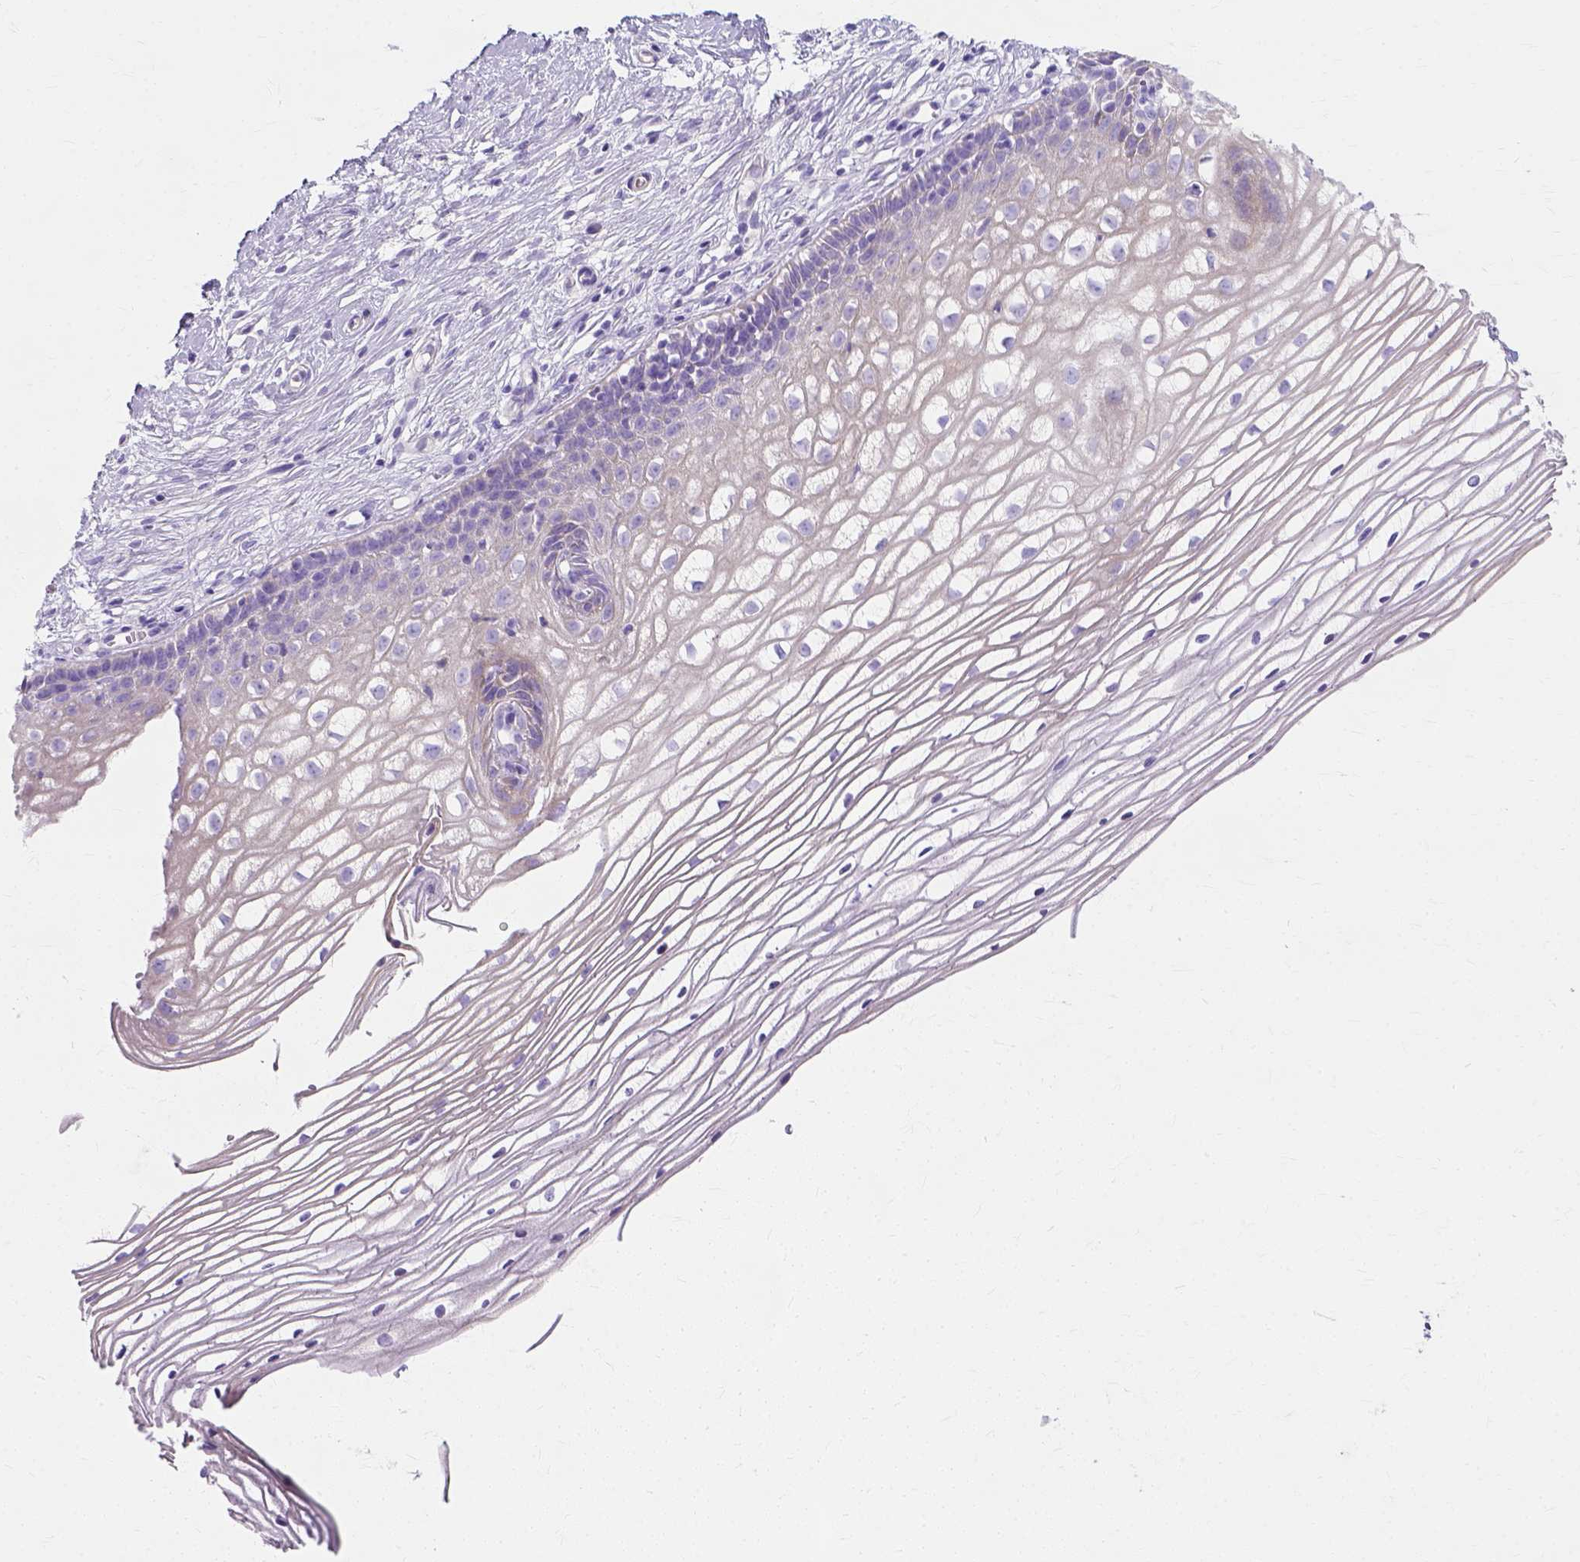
{"staining": {"intensity": "negative", "quantity": "none", "location": "none"}, "tissue": "cervix", "cell_type": "Glandular cells", "image_type": "normal", "snomed": [{"axis": "morphology", "description": "Normal tissue, NOS"}, {"axis": "topography", "description": "Cervix"}], "caption": "The immunohistochemistry (IHC) micrograph has no significant positivity in glandular cells of cervix.", "gene": "MYH15", "patient": {"sex": "female", "age": 40}}